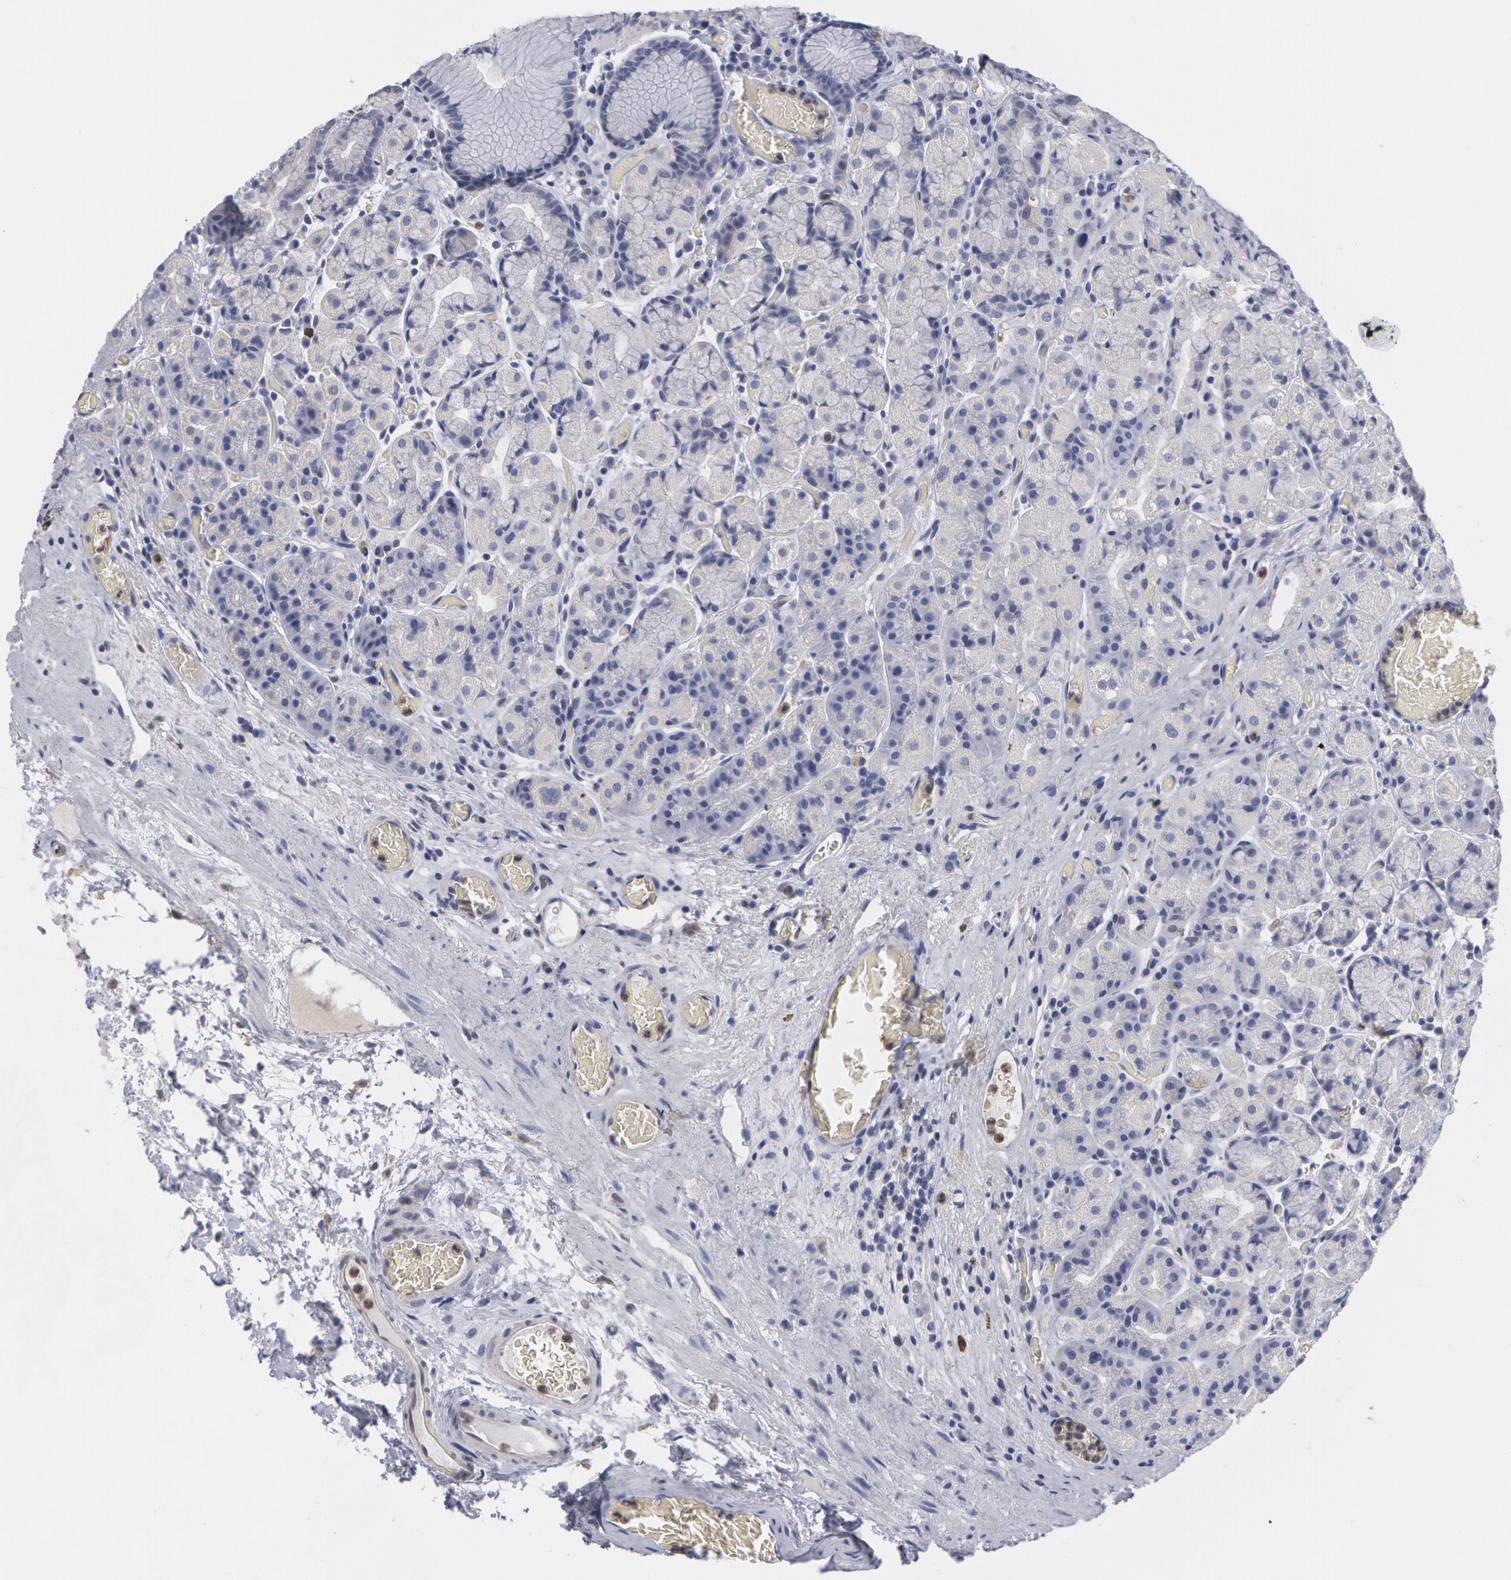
{"staining": {"intensity": "weak", "quantity": "25%-75%", "location": "cytoplasmic/membranous"}, "tissue": "stomach", "cell_type": "Glandular cells", "image_type": "normal", "snomed": [{"axis": "morphology", "description": "Normal tissue, NOS"}, {"axis": "topography", "description": "Stomach, lower"}], "caption": "IHC (DAB (3,3'-diaminobenzidine)) staining of unremarkable human stomach shows weak cytoplasmic/membranous protein positivity in about 25%-75% of glandular cells. (IHC, brightfield microscopy, high magnification).", "gene": "CAT", "patient": {"sex": "male", "age": 58}}